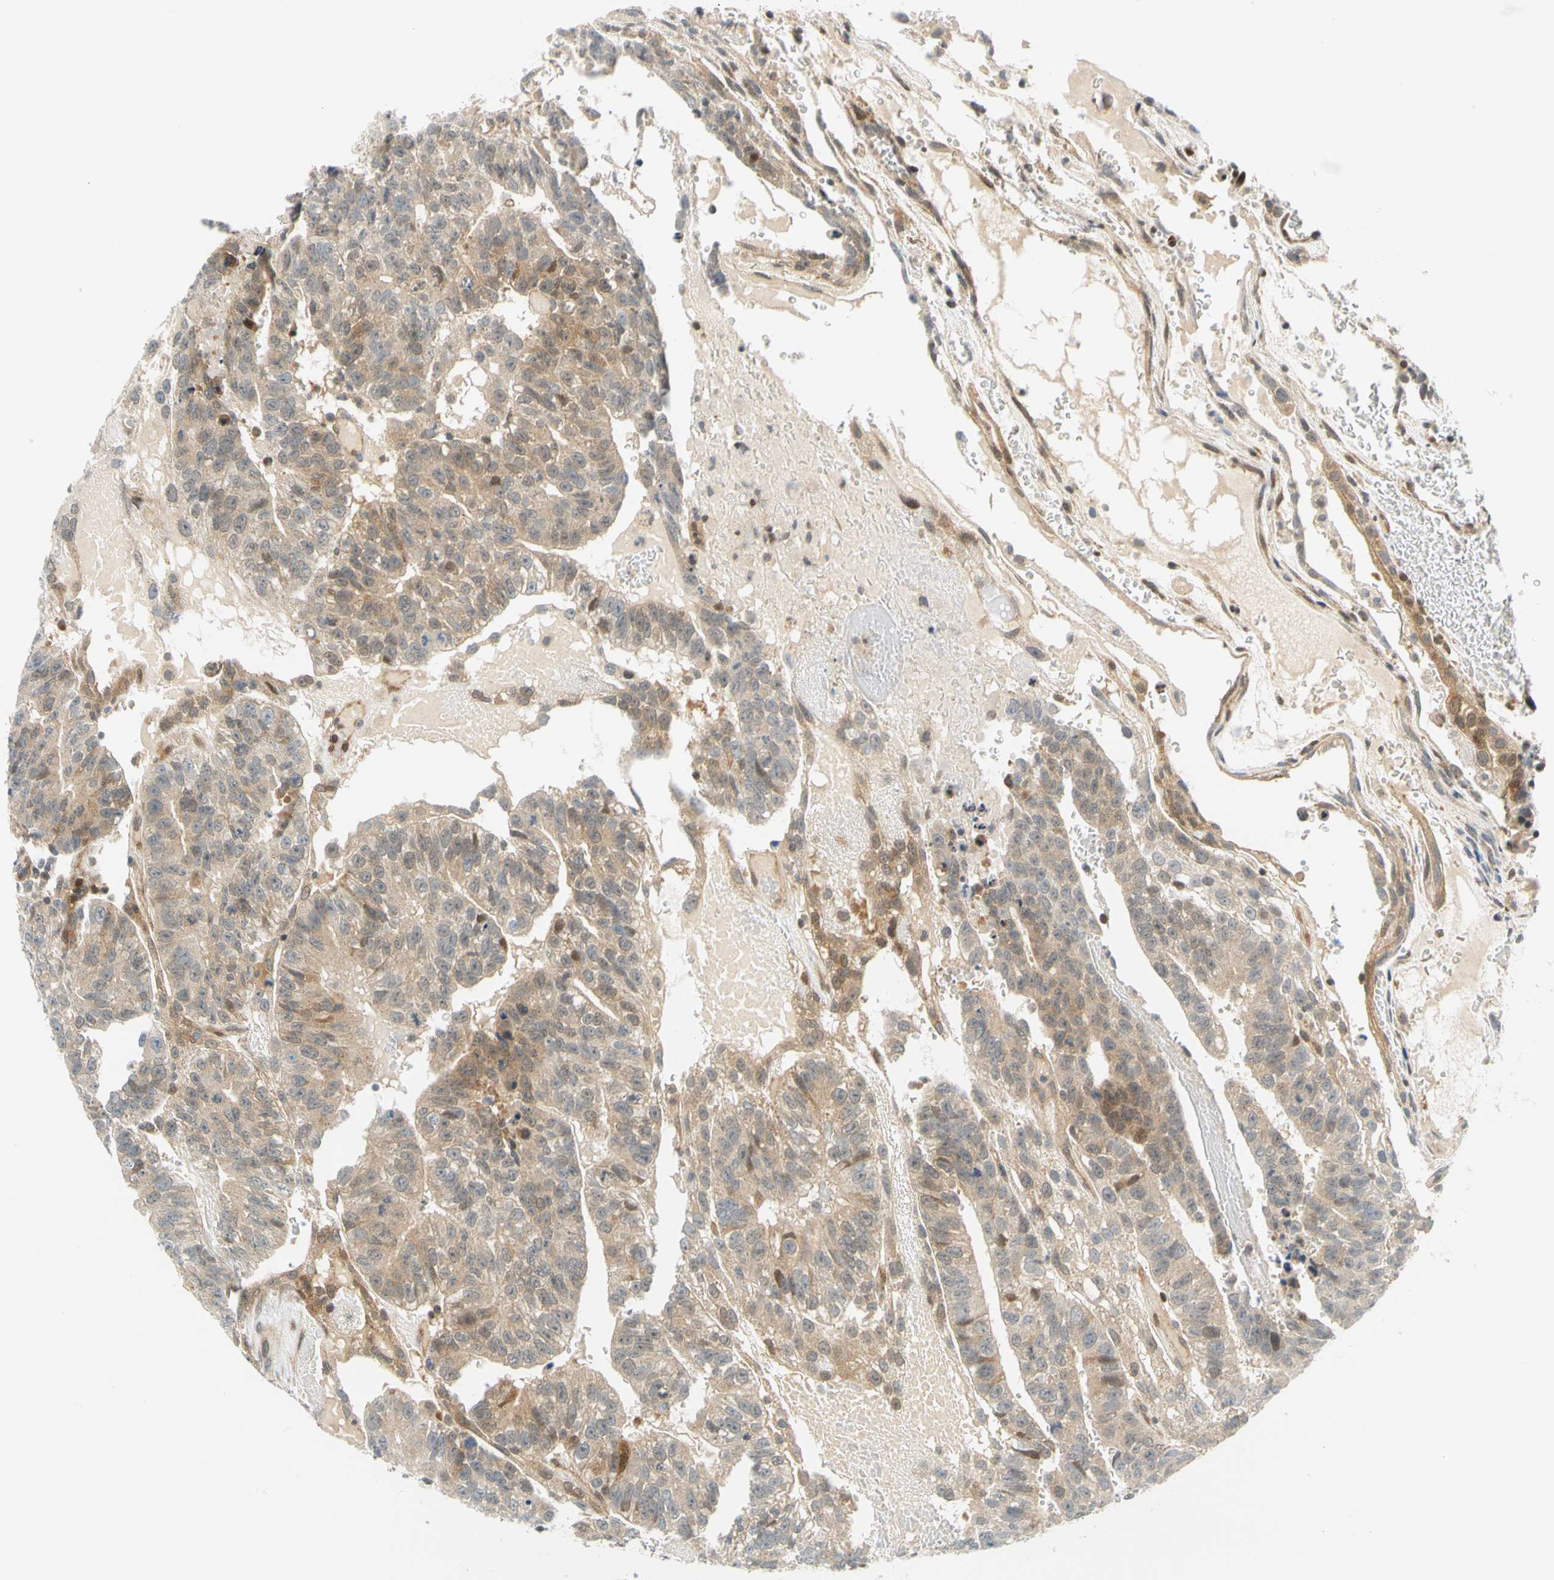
{"staining": {"intensity": "moderate", "quantity": ">75%", "location": "cytoplasmic/membranous"}, "tissue": "testis cancer", "cell_type": "Tumor cells", "image_type": "cancer", "snomed": [{"axis": "morphology", "description": "Seminoma, NOS"}, {"axis": "morphology", "description": "Carcinoma, Embryonal, NOS"}, {"axis": "topography", "description": "Testis"}], "caption": "IHC photomicrograph of neoplastic tissue: human testis cancer stained using immunohistochemistry displays medium levels of moderate protein expression localized specifically in the cytoplasmic/membranous of tumor cells, appearing as a cytoplasmic/membranous brown color.", "gene": "MAPK9", "patient": {"sex": "male", "age": 52}}